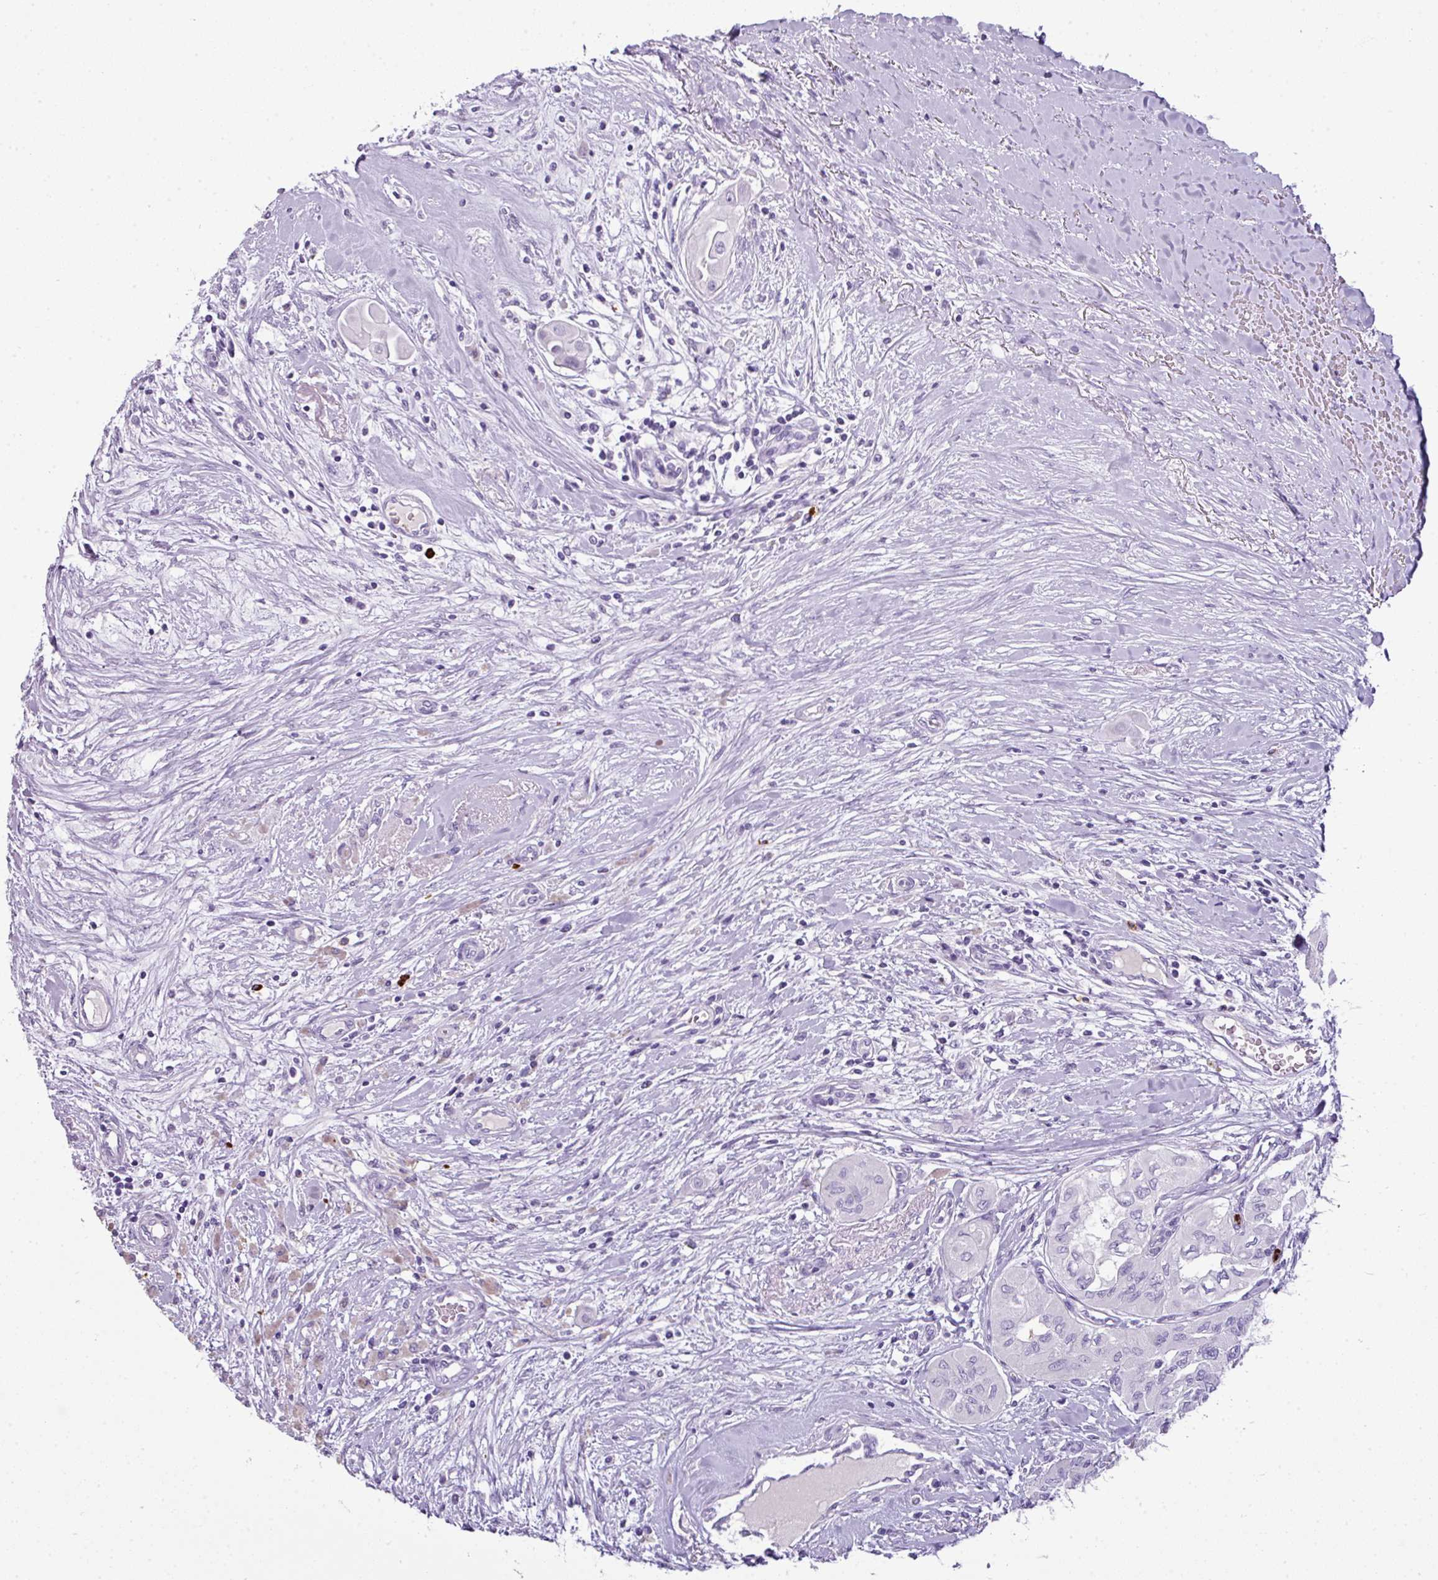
{"staining": {"intensity": "negative", "quantity": "none", "location": "none"}, "tissue": "thyroid cancer", "cell_type": "Tumor cells", "image_type": "cancer", "snomed": [{"axis": "morphology", "description": "Papillary adenocarcinoma, NOS"}, {"axis": "topography", "description": "Thyroid gland"}], "caption": "There is no significant expression in tumor cells of thyroid papillary adenocarcinoma.", "gene": "CTSG", "patient": {"sex": "female", "age": 59}}